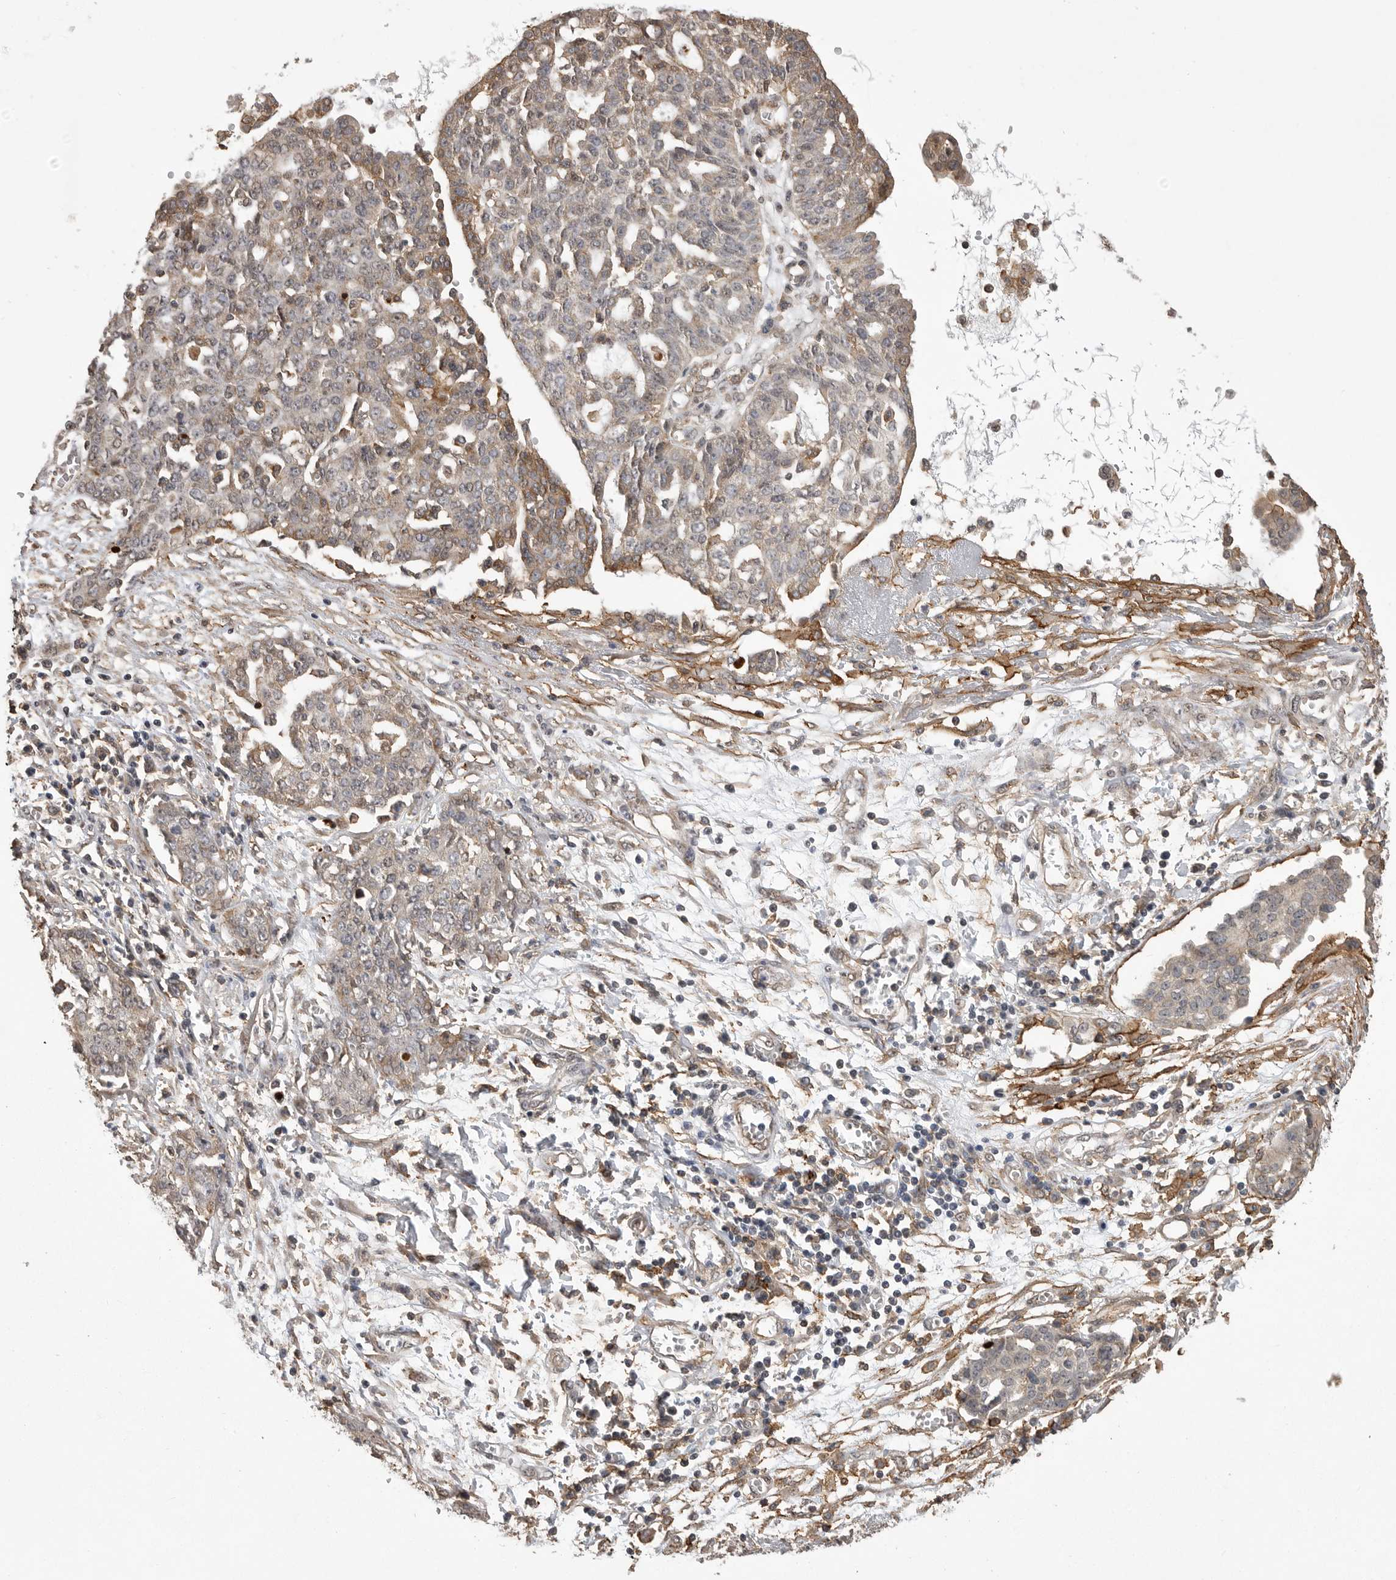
{"staining": {"intensity": "weak", "quantity": "25%-75%", "location": "cytoplasmic/membranous"}, "tissue": "ovarian cancer", "cell_type": "Tumor cells", "image_type": "cancer", "snomed": [{"axis": "morphology", "description": "Cystadenocarcinoma, serous, NOS"}, {"axis": "topography", "description": "Soft tissue"}, {"axis": "topography", "description": "Ovary"}], "caption": "Weak cytoplasmic/membranous staining is appreciated in about 25%-75% of tumor cells in ovarian serous cystadenocarcinoma.", "gene": "NECTIN1", "patient": {"sex": "female", "age": 57}}